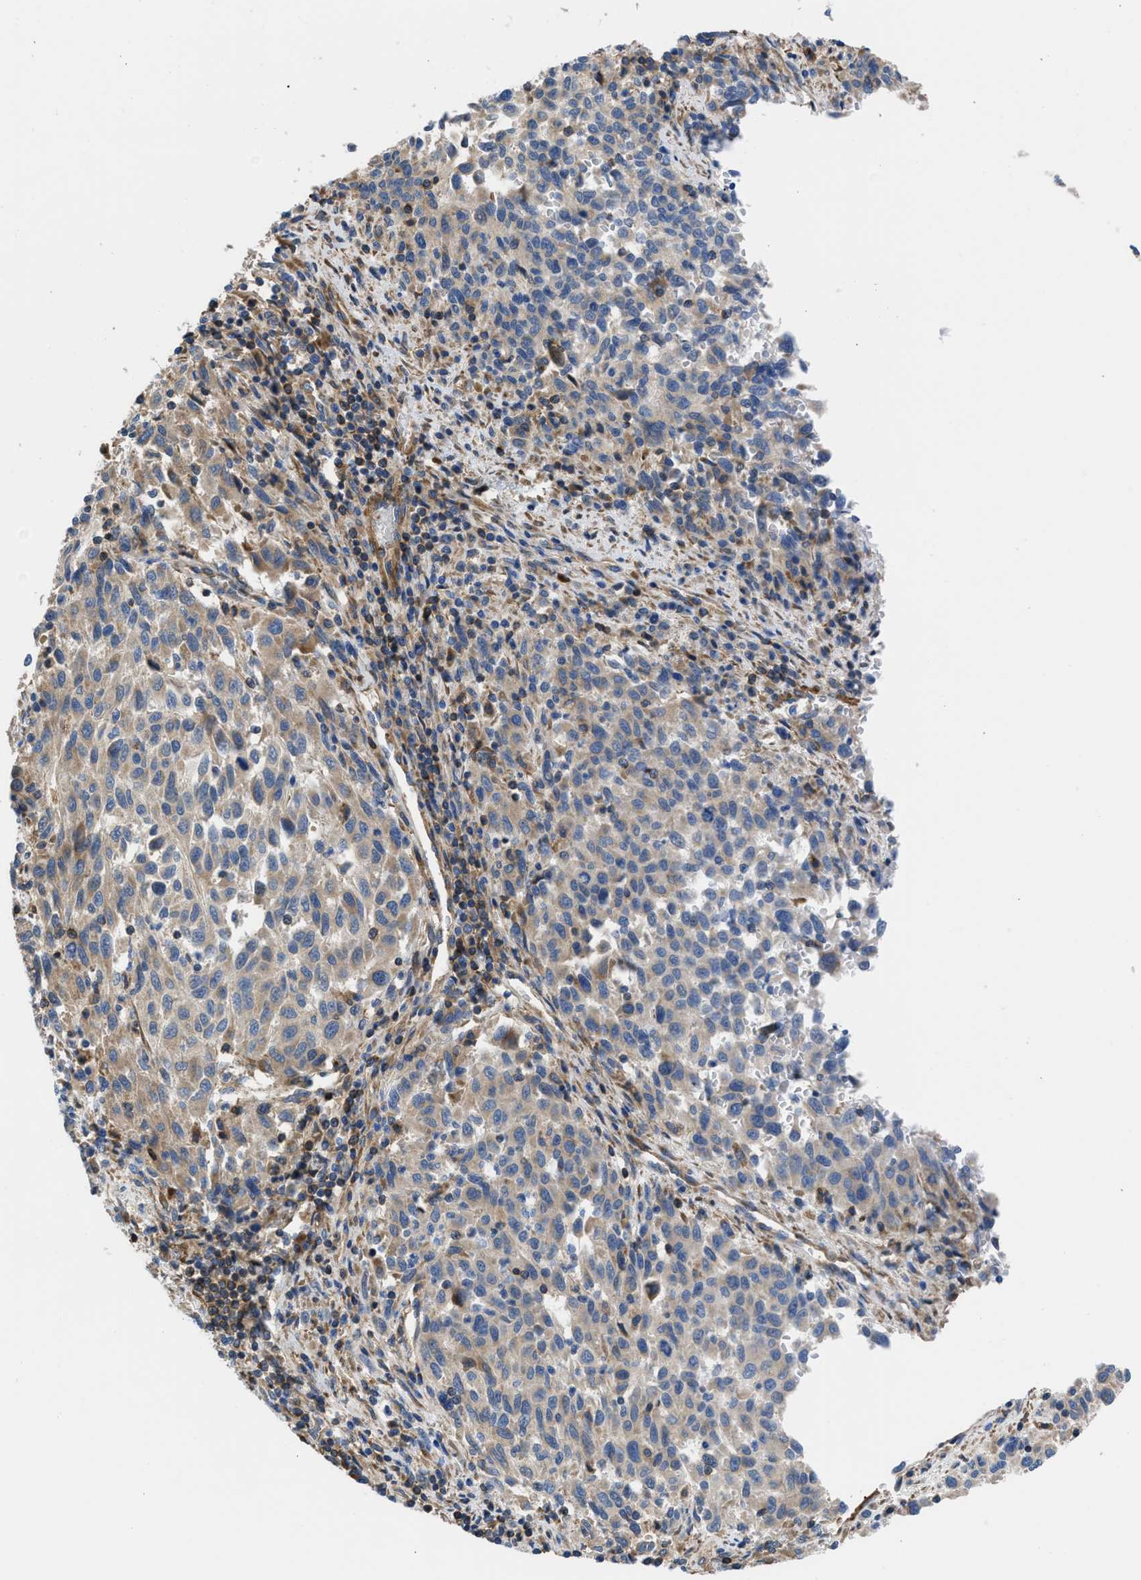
{"staining": {"intensity": "weak", "quantity": "25%-75%", "location": "cytoplasmic/membranous"}, "tissue": "melanoma", "cell_type": "Tumor cells", "image_type": "cancer", "snomed": [{"axis": "morphology", "description": "Malignant melanoma, Metastatic site"}, {"axis": "topography", "description": "Lymph node"}], "caption": "IHC micrograph of neoplastic tissue: melanoma stained using immunohistochemistry reveals low levels of weak protein expression localized specifically in the cytoplasmic/membranous of tumor cells, appearing as a cytoplasmic/membranous brown color.", "gene": "CHKB", "patient": {"sex": "male", "age": 61}}